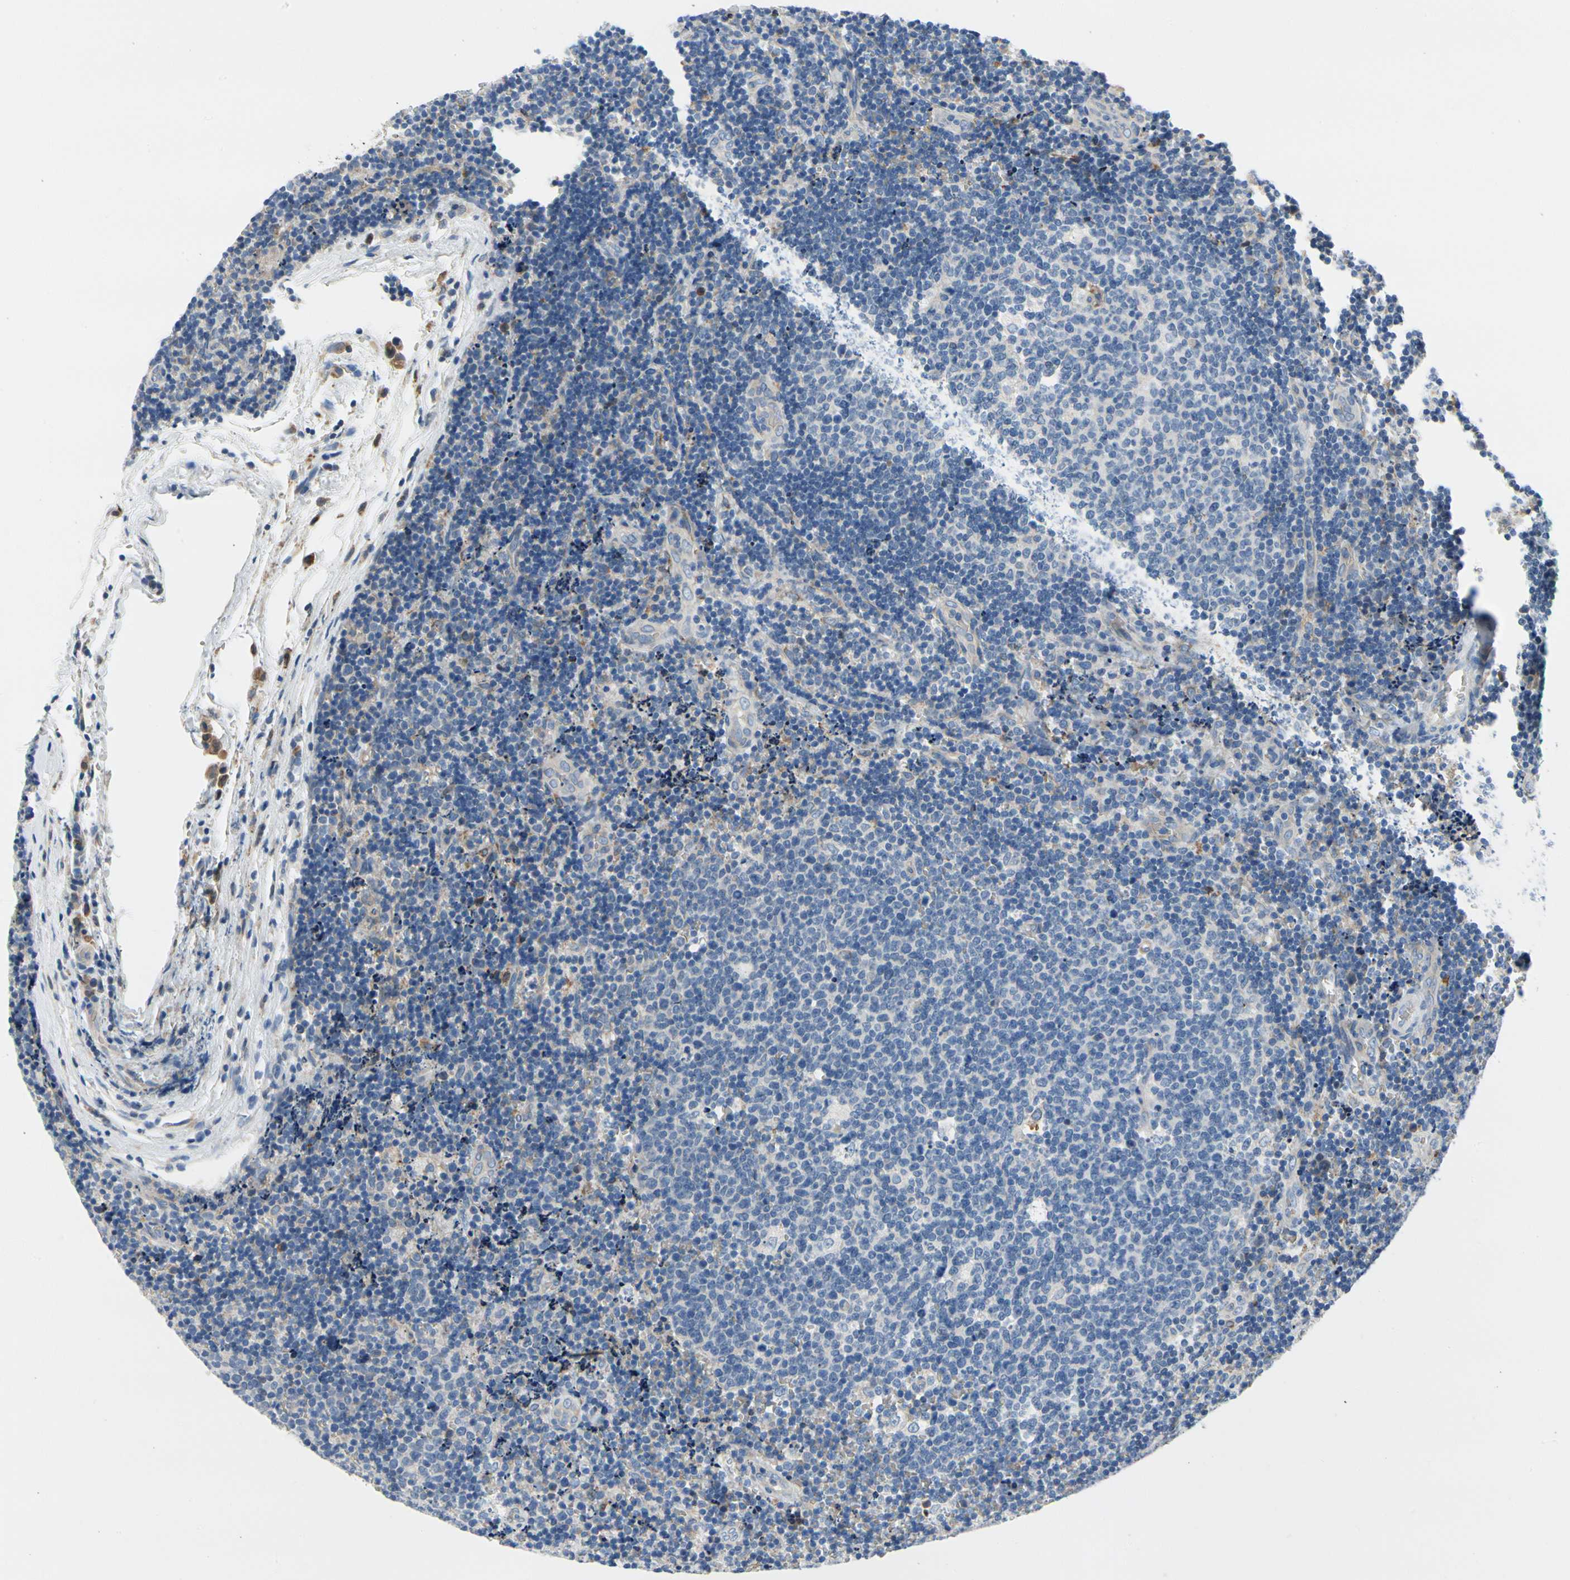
{"staining": {"intensity": "negative", "quantity": "none", "location": "none"}, "tissue": "lymph node", "cell_type": "Germinal center cells", "image_type": "normal", "snomed": [{"axis": "morphology", "description": "Normal tissue, NOS"}, {"axis": "topography", "description": "Lymph node"}, {"axis": "topography", "description": "Salivary gland"}], "caption": "Immunohistochemical staining of normal human lymph node reveals no significant staining in germinal center cells.", "gene": "STXBP1", "patient": {"sex": "male", "age": 8}}